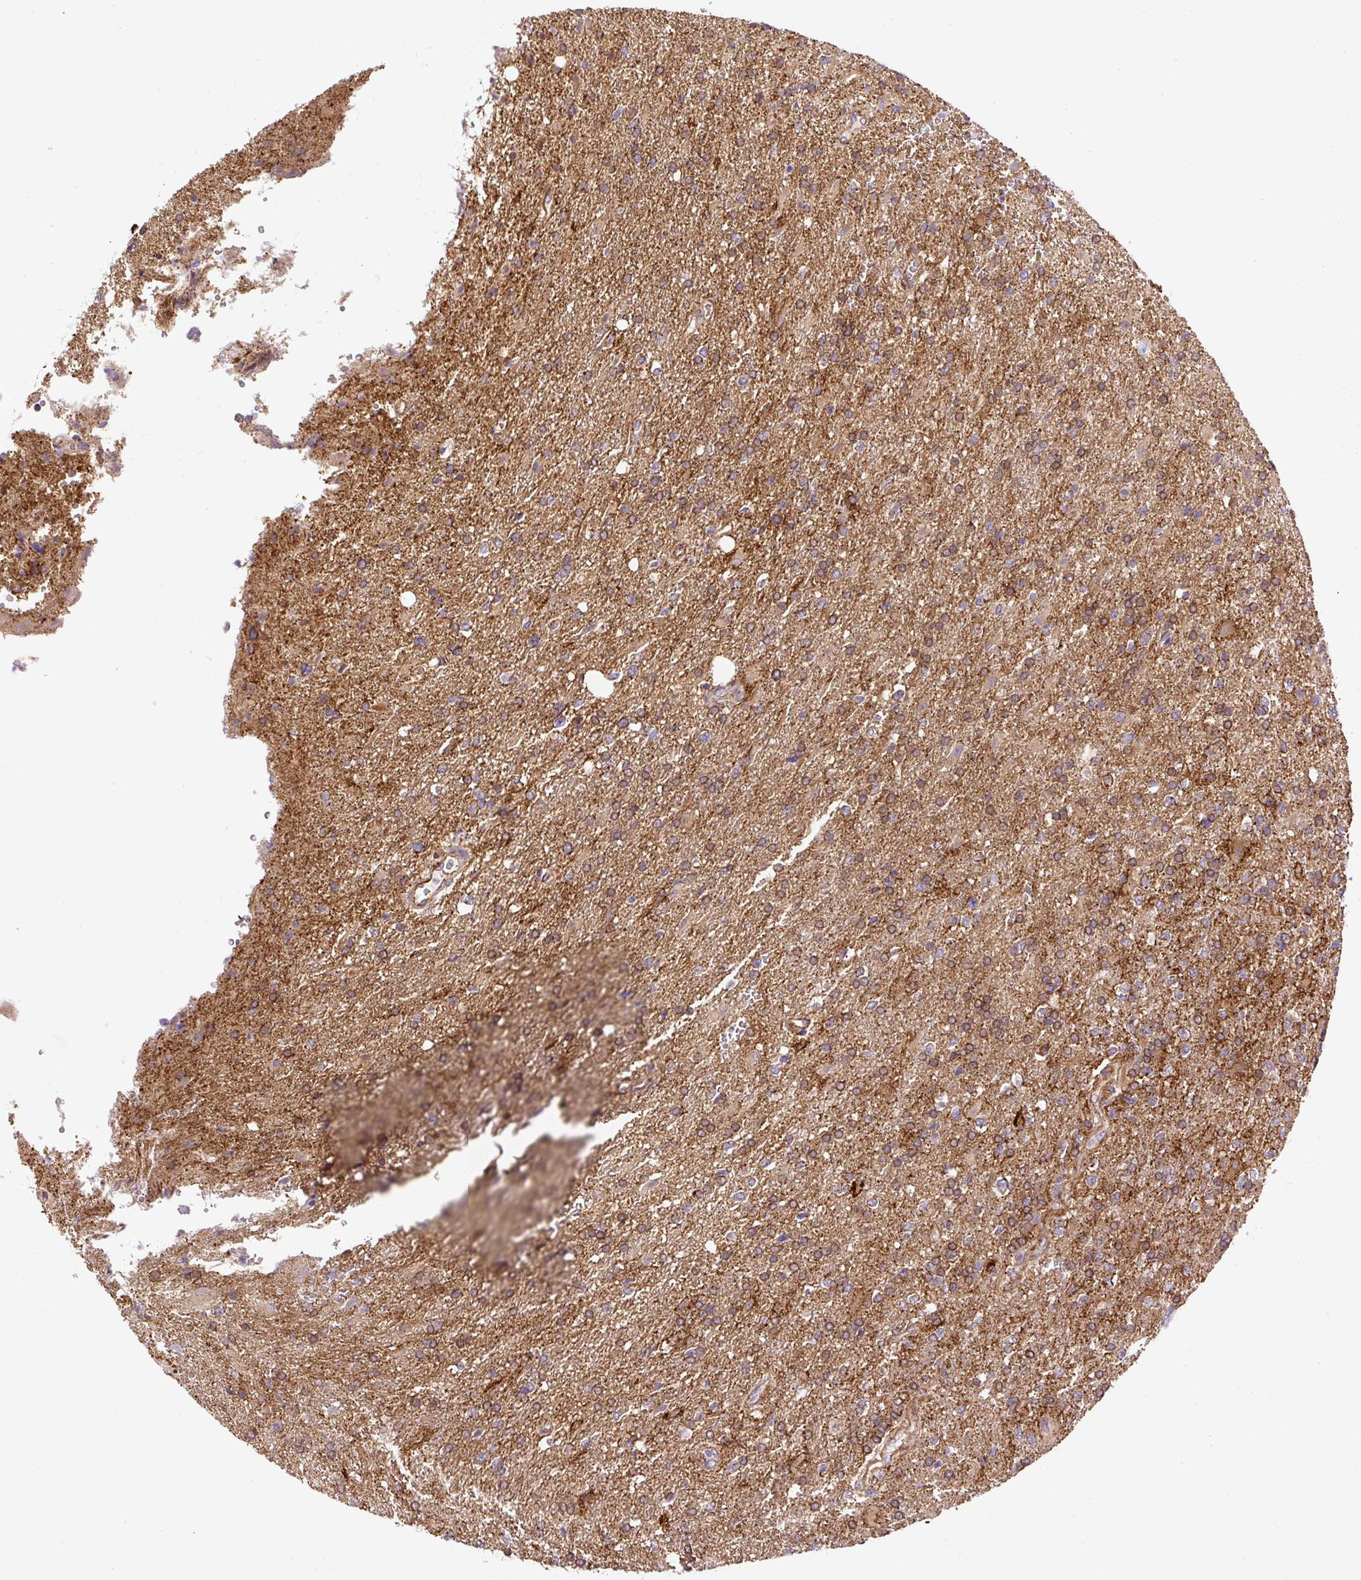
{"staining": {"intensity": "moderate", "quantity": "25%-75%", "location": "cytoplasmic/membranous"}, "tissue": "glioma", "cell_type": "Tumor cells", "image_type": "cancer", "snomed": [{"axis": "morphology", "description": "Glioma, malignant, High grade"}, {"axis": "topography", "description": "Brain"}], "caption": "Immunohistochemical staining of high-grade glioma (malignant) shows moderate cytoplasmic/membranous protein positivity in approximately 25%-75% of tumor cells.", "gene": "RNF170", "patient": {"sex": "male", "age": 56}}